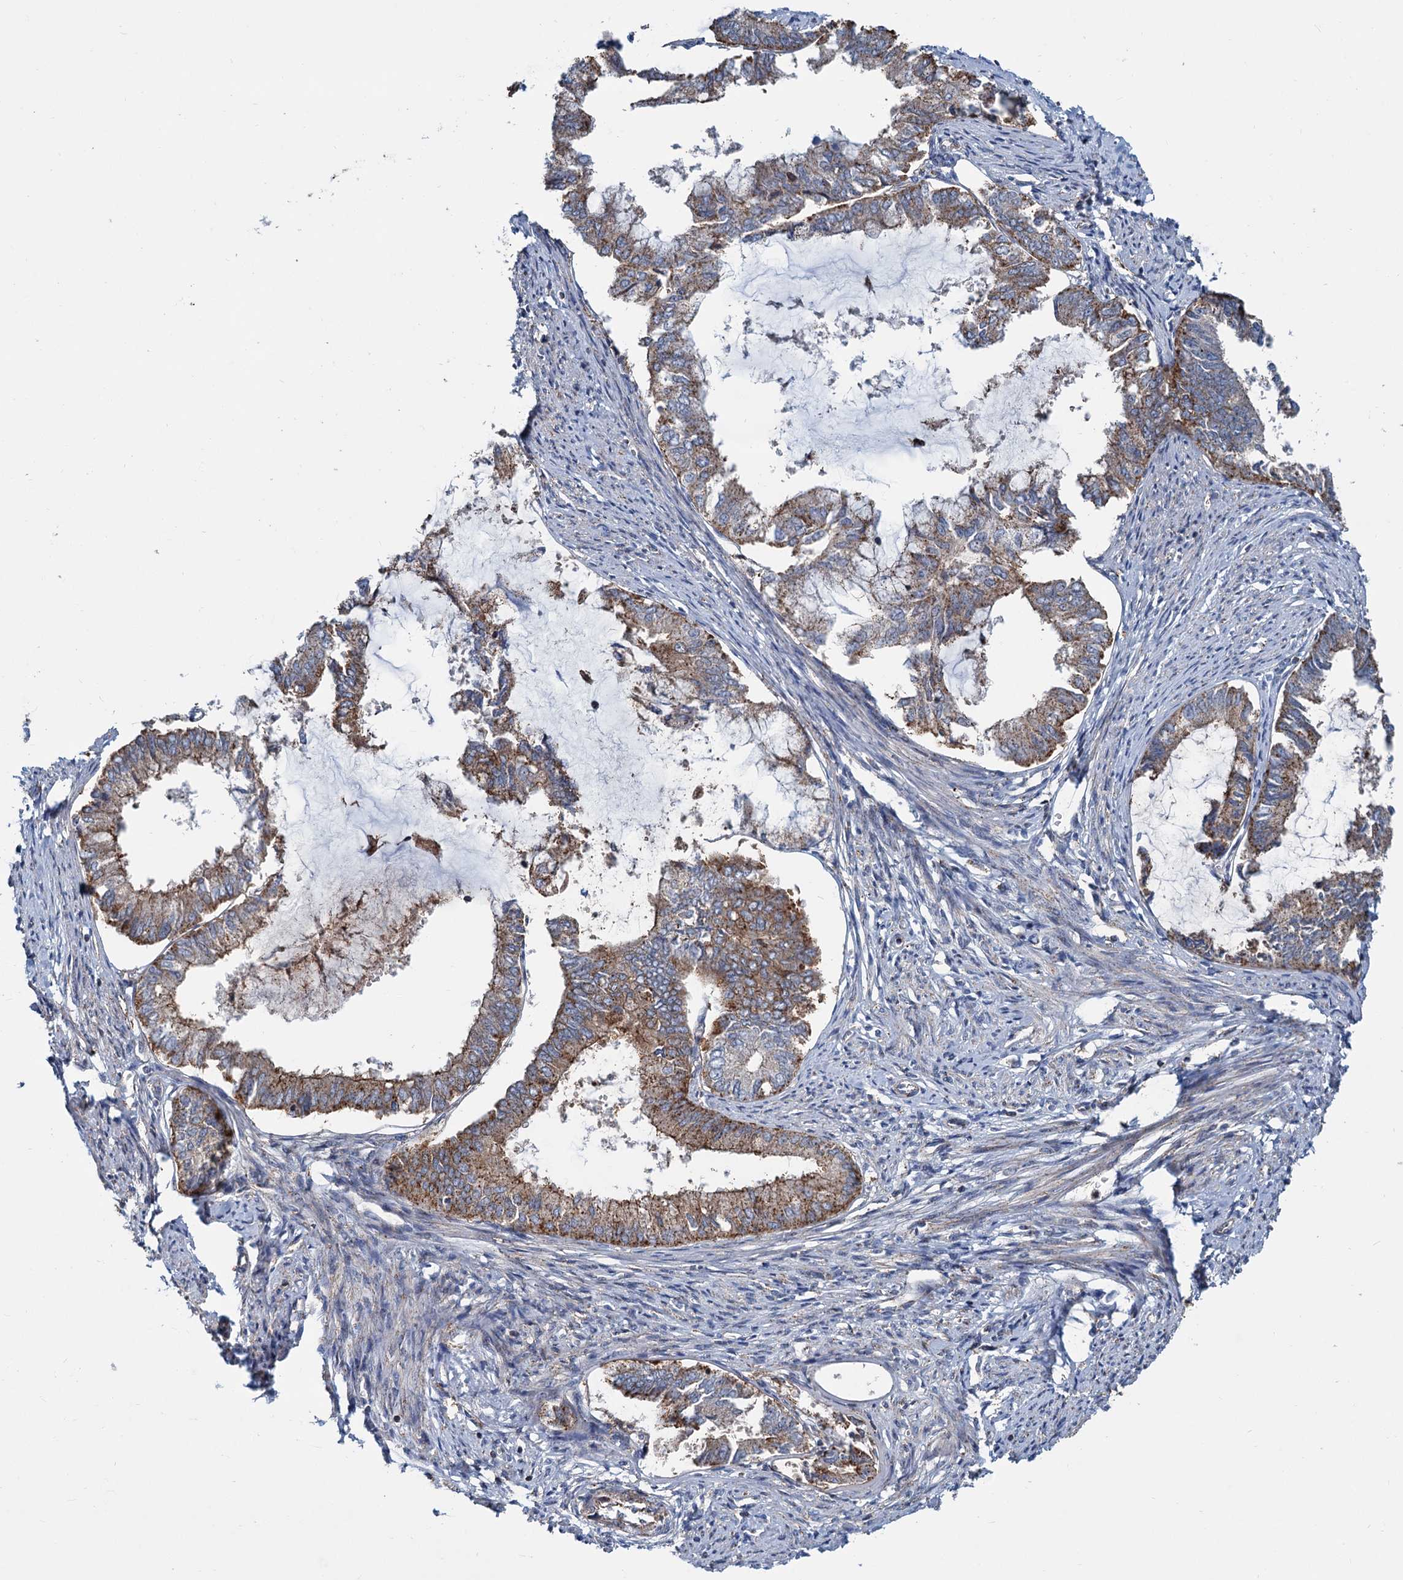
{"staining": {"intensity": "moderate", "quantity": "25%-75%", "location": "cytoplasmic/membranous"}, "tissue": "endometrial cancer", "cell_type": "Tumor cells", "image_type": "cancer", "snomed": [{"axis": "morphology", "description": "Adenocarcinoma, NOS"}, {"axis": "topography", "description": "Endometrium"}], "caption": "Moderate cytoplasmic/membranous expression for a protein is identified in about 25%-75% of tumor cells of endometrial adenocarcinoma using IHC.", "gene": "PSEN1", "patient": {"sex": "female", "age": 86}}